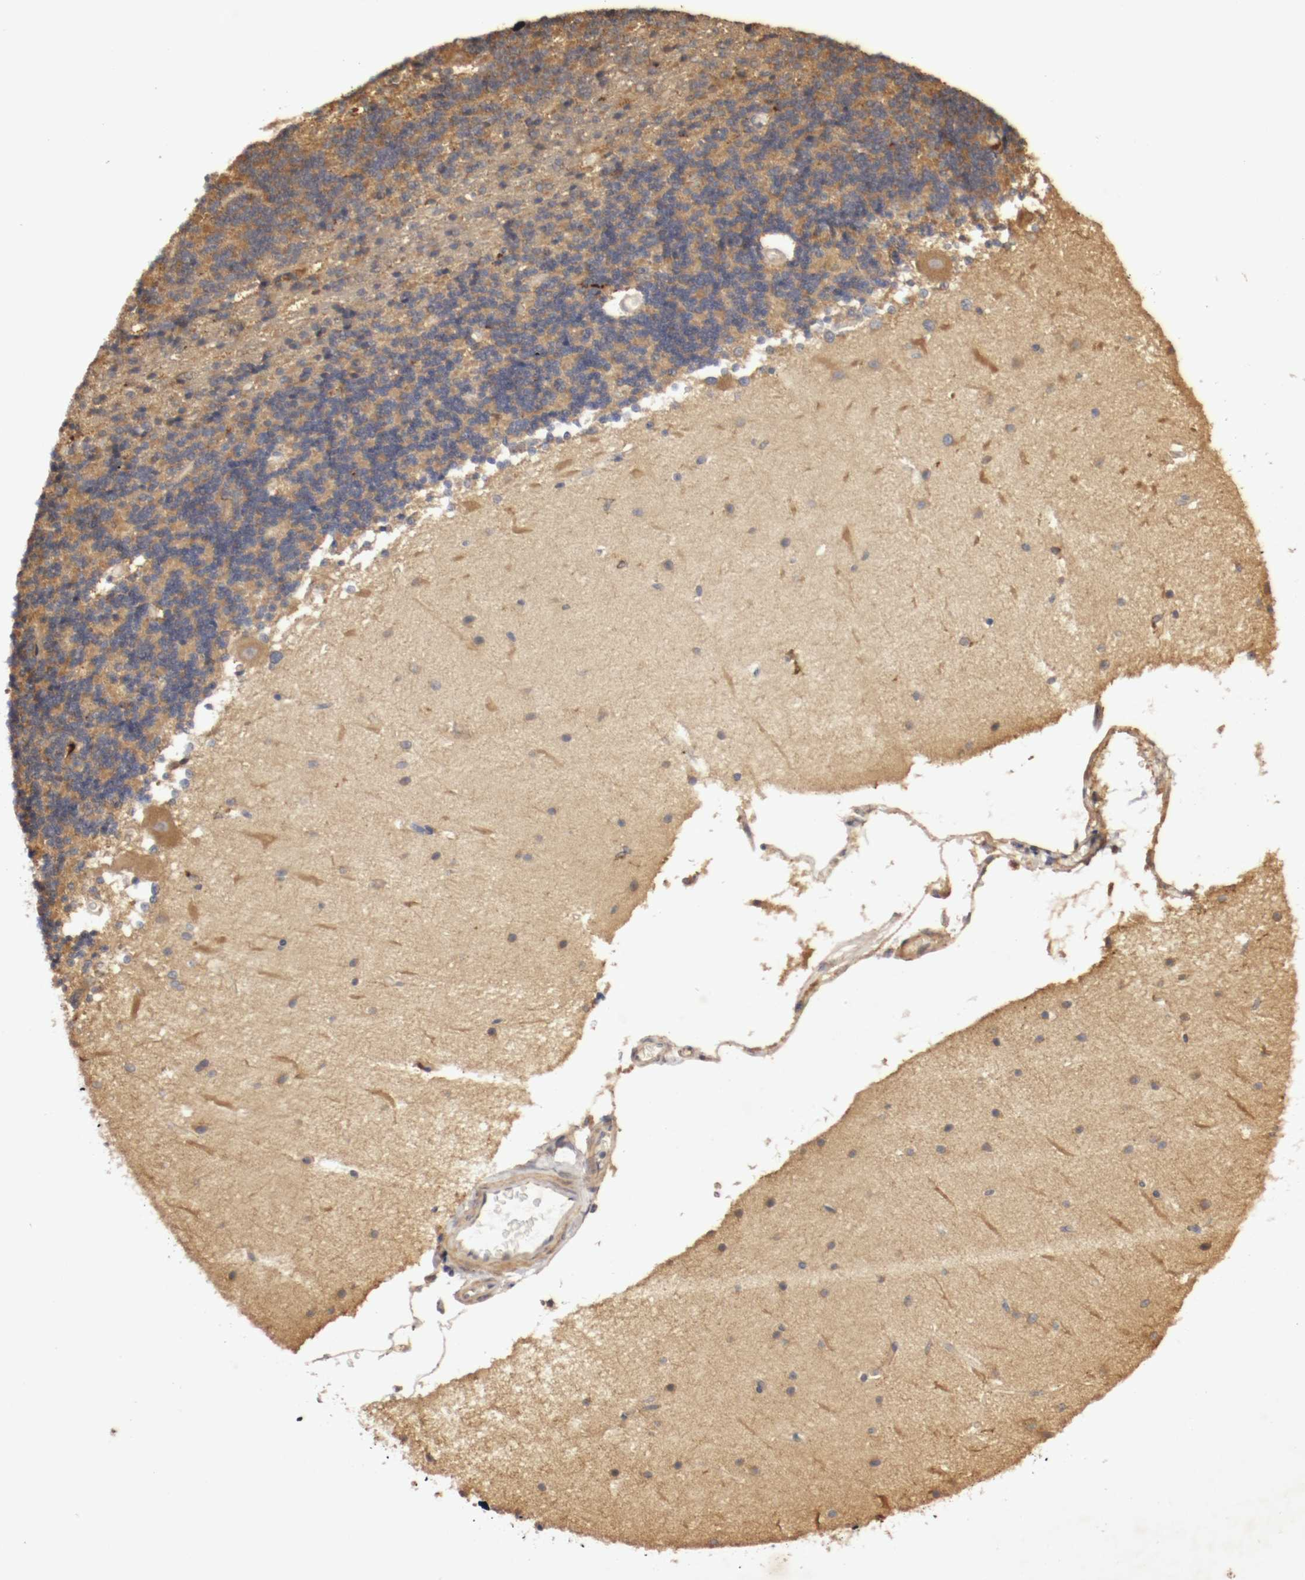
{"staining": {"intensity": "moderate", "quantity": ">75%", "location": "cytoplasmic/membranous"}, "tissue": "cerebellum", "cell_type": "Cells in granular layer", "image_type": "normal", "snomed": [{"axis": "morphology", "description": "Normal tissue, NOS"}, {"axis": "topography", "description": "Cerebellum"}], "caption": "A high-resolution micrograph shows immunohistochemistry staining of benign cerebellum, which shows moderate cytoplasmic/membranous positivity in approximately >75% of cells in granular layer.", "gene": "VEZT", "patient": {"sex": "female", "age": 54}}